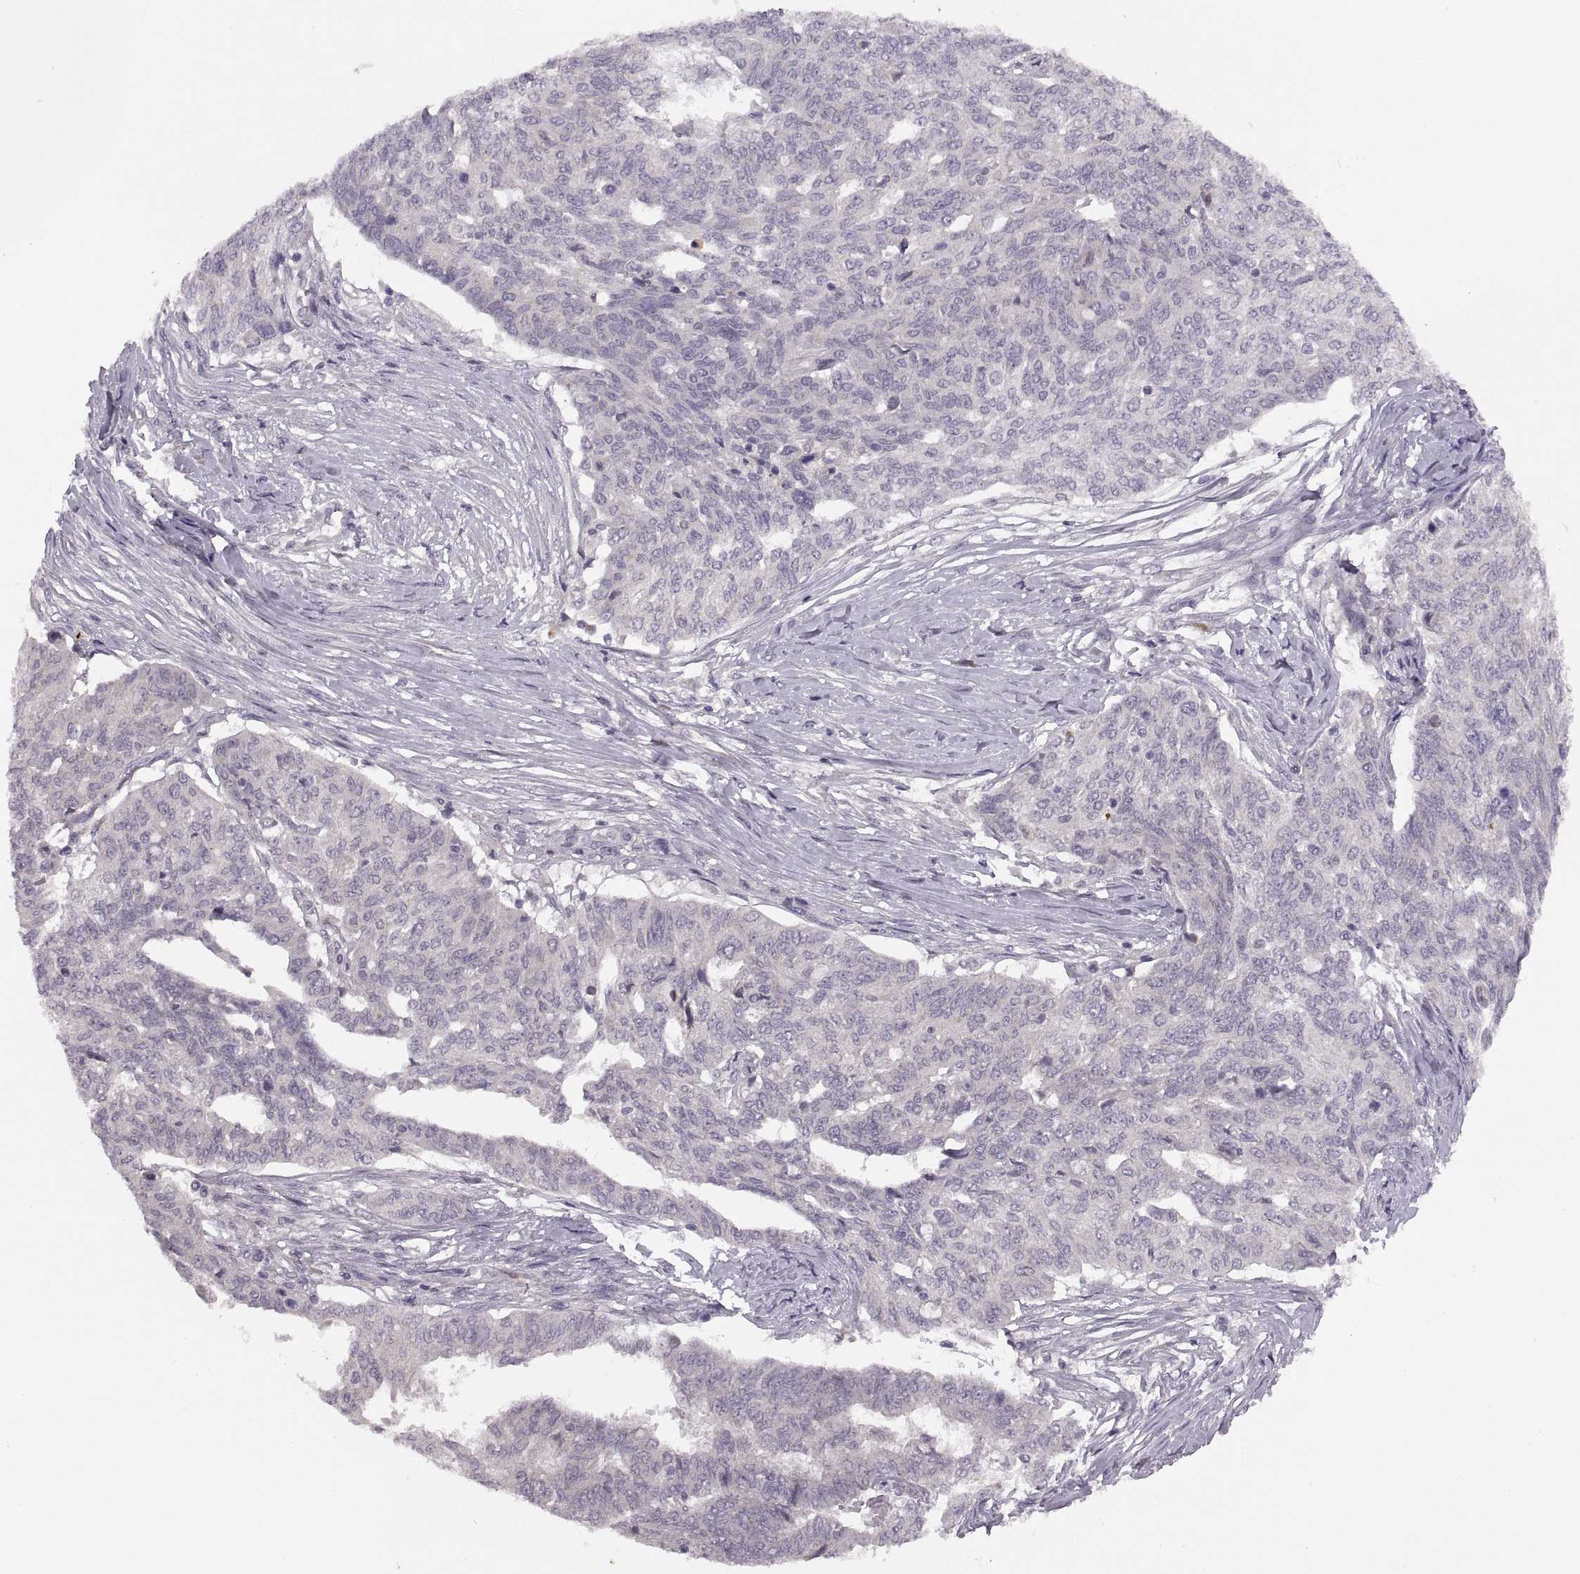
{"staining": {"intensity": "negative", "quantity": "none", "location": "none"}, "tissue": "ovarian cancer", "cell_type": "Tumor cells", "image_type": "cancer", "snomed": [{"axis": "morphology", "description": "Cystadenocarcinoma, serous, NOS"}, {"axis": "topography", "description": "Ovary"}], "caption": "Histopathology image shows no significant protein staining in tumor cells of serous cystadenocarcinoma (ovarian).", "gene": "ADH6", "patient": {"sex": "female", "age": 67}}